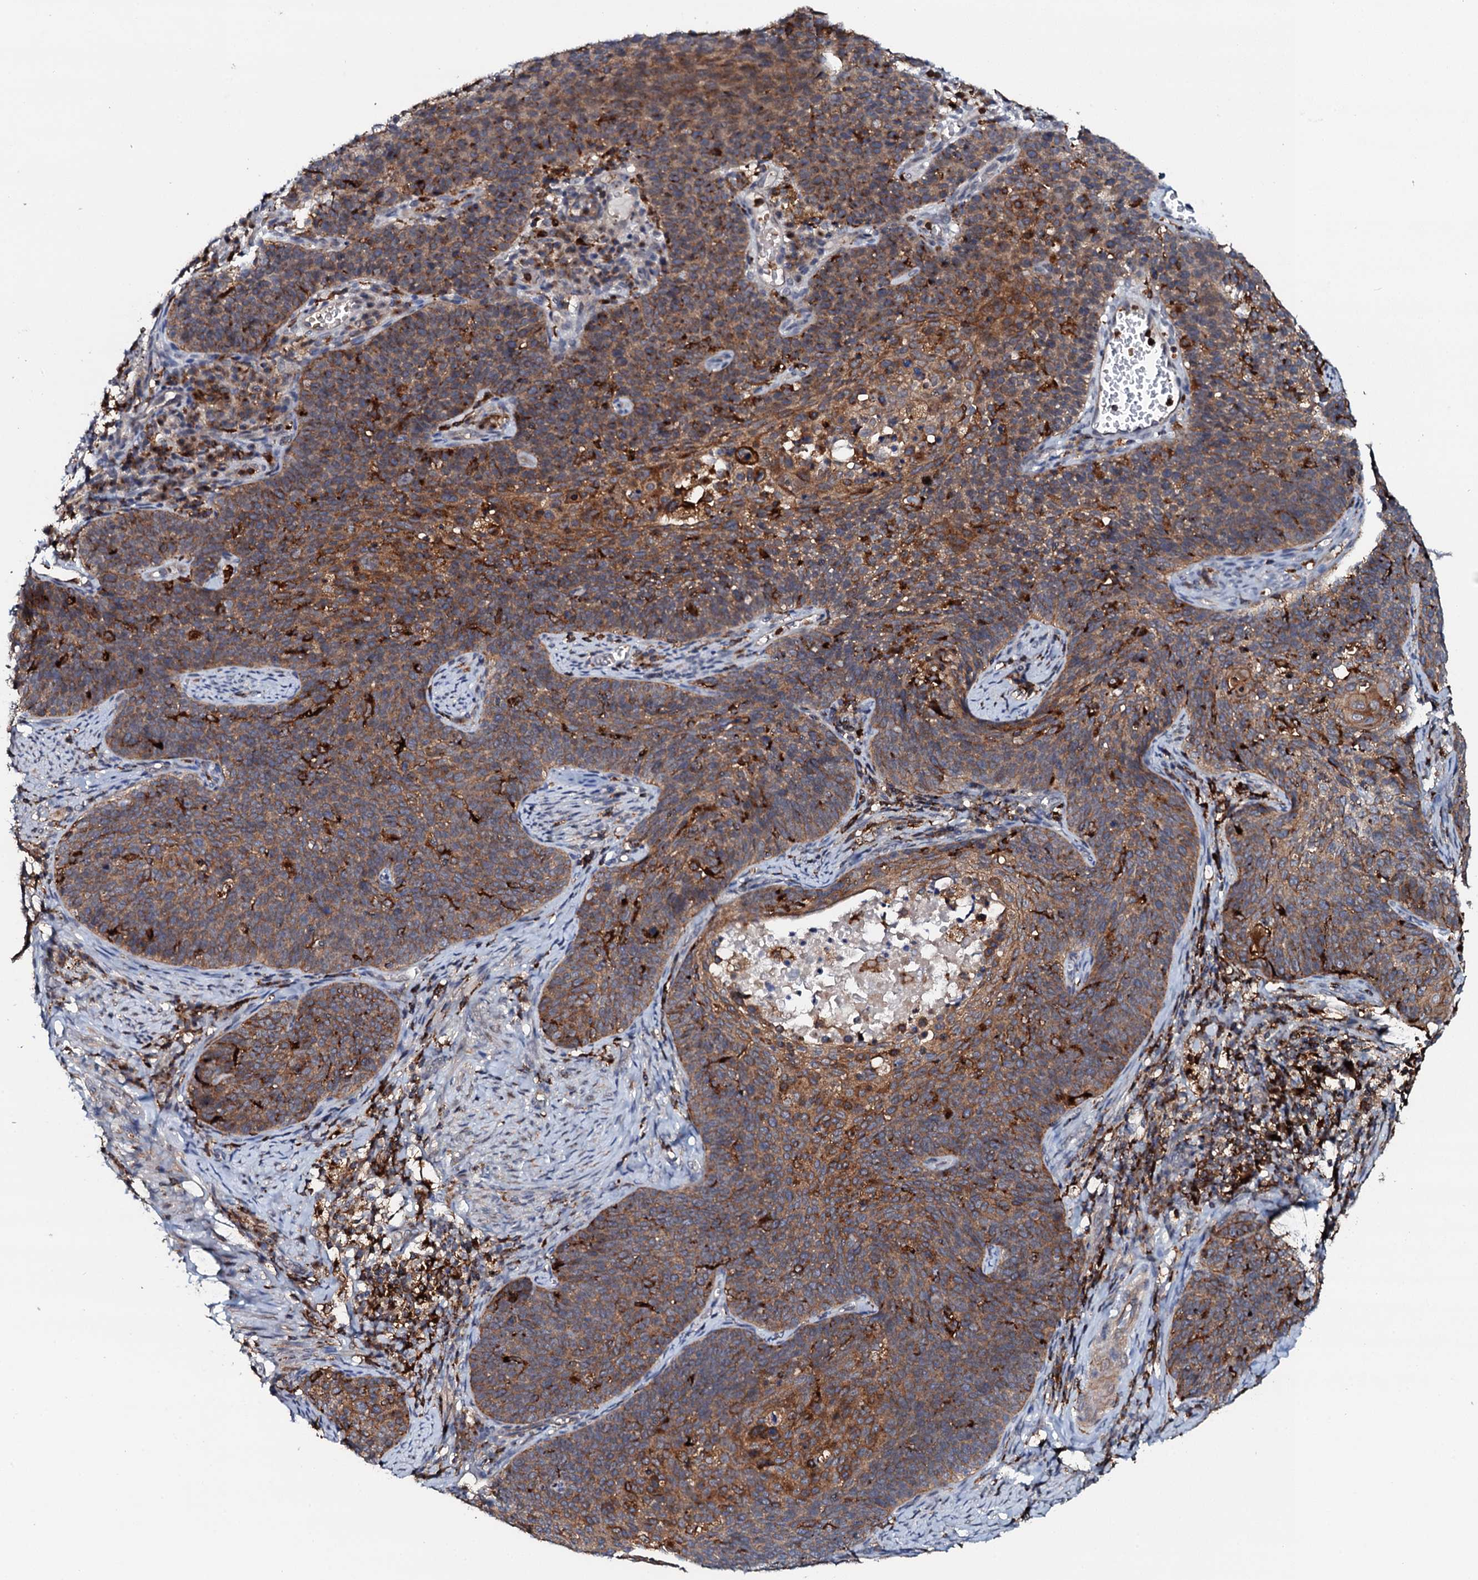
{"staining": {"intensity": "strong", "quantity": "25%-75%", "location": "cytoplasmic/membranous"}, "tissue": "cervical cancer", "cell_type": "Tumor cells", "image_type": "cancer", "snomed": [{"axis": "morphology", "description": "Normal tissue, NOS"}, {"axis": "morphology", "description": "Squamous cell carcinoma, NOS"}, {"axis": "topography", "description": "Cervix"}], "caption": "The image shows immunohistochemical staining of cervical cancer (squamous cell carcinoma). There is strong cytoplasmic/membranous positivity is seen in approximately 25%-75% of tumor cells.", "gene": "VAMP8", "patient": {"sex": "female", "age": 39}}